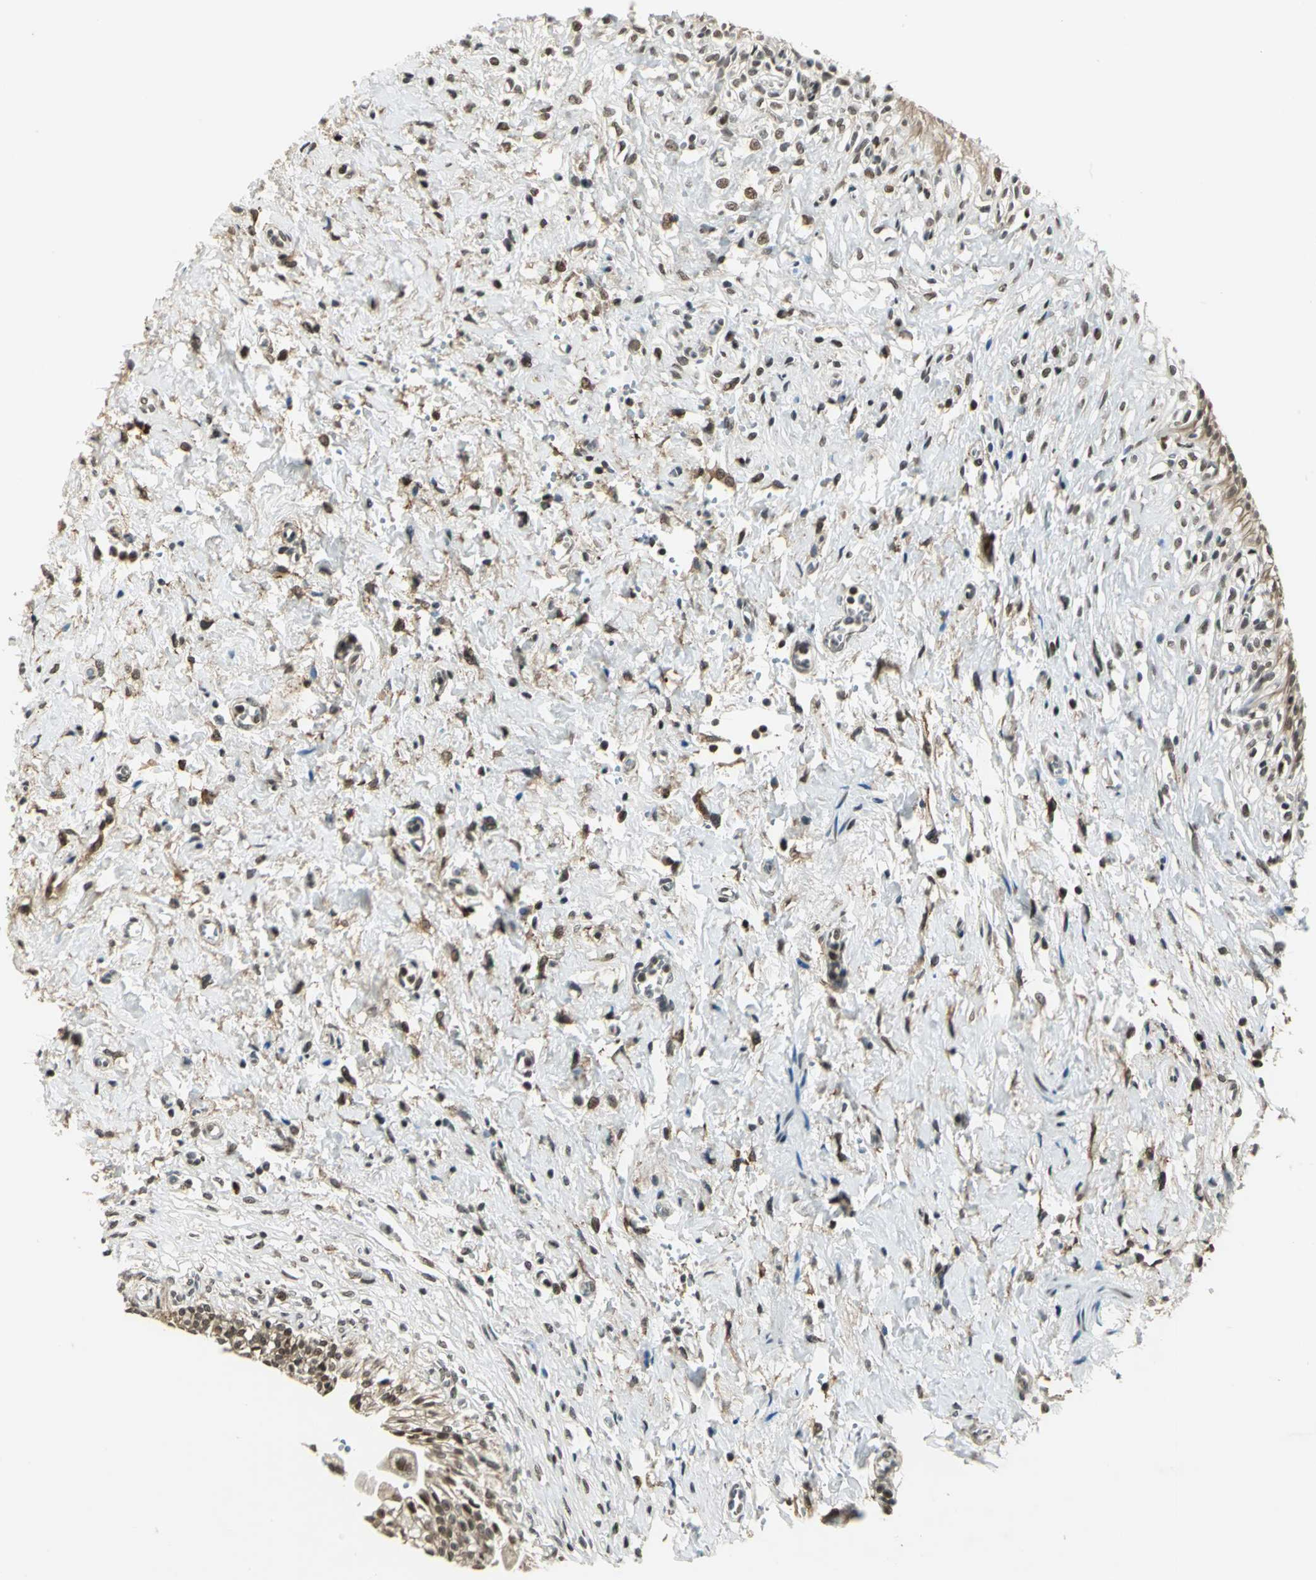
{"staining": {"intensity": "moderate", "quantity": "25%-75%", "location": "nuclear"}, "tissue": "urinary bladder", "cell_type": "Urothelial cells", "image_type": "normal", "snomed": [{"axis": "morphology", "description": "Normal tissue, NOS"}, {"axis": "topography", "description": "Urinary bladder"}], "caption": "Immunohistochemical staining of unremarkable urinary bladder demonstrates medium levels of moderate nuclear expression in approximately 25%-75% of urothelial cells. The staining was performed using DAB (3,3'-diaminobenzidine), with brown indicating positive protein expression. Nuclei are stained blue with hematoxylin.", "gene": "RAD17", "patient": {"sex": "female", "age": 80}}